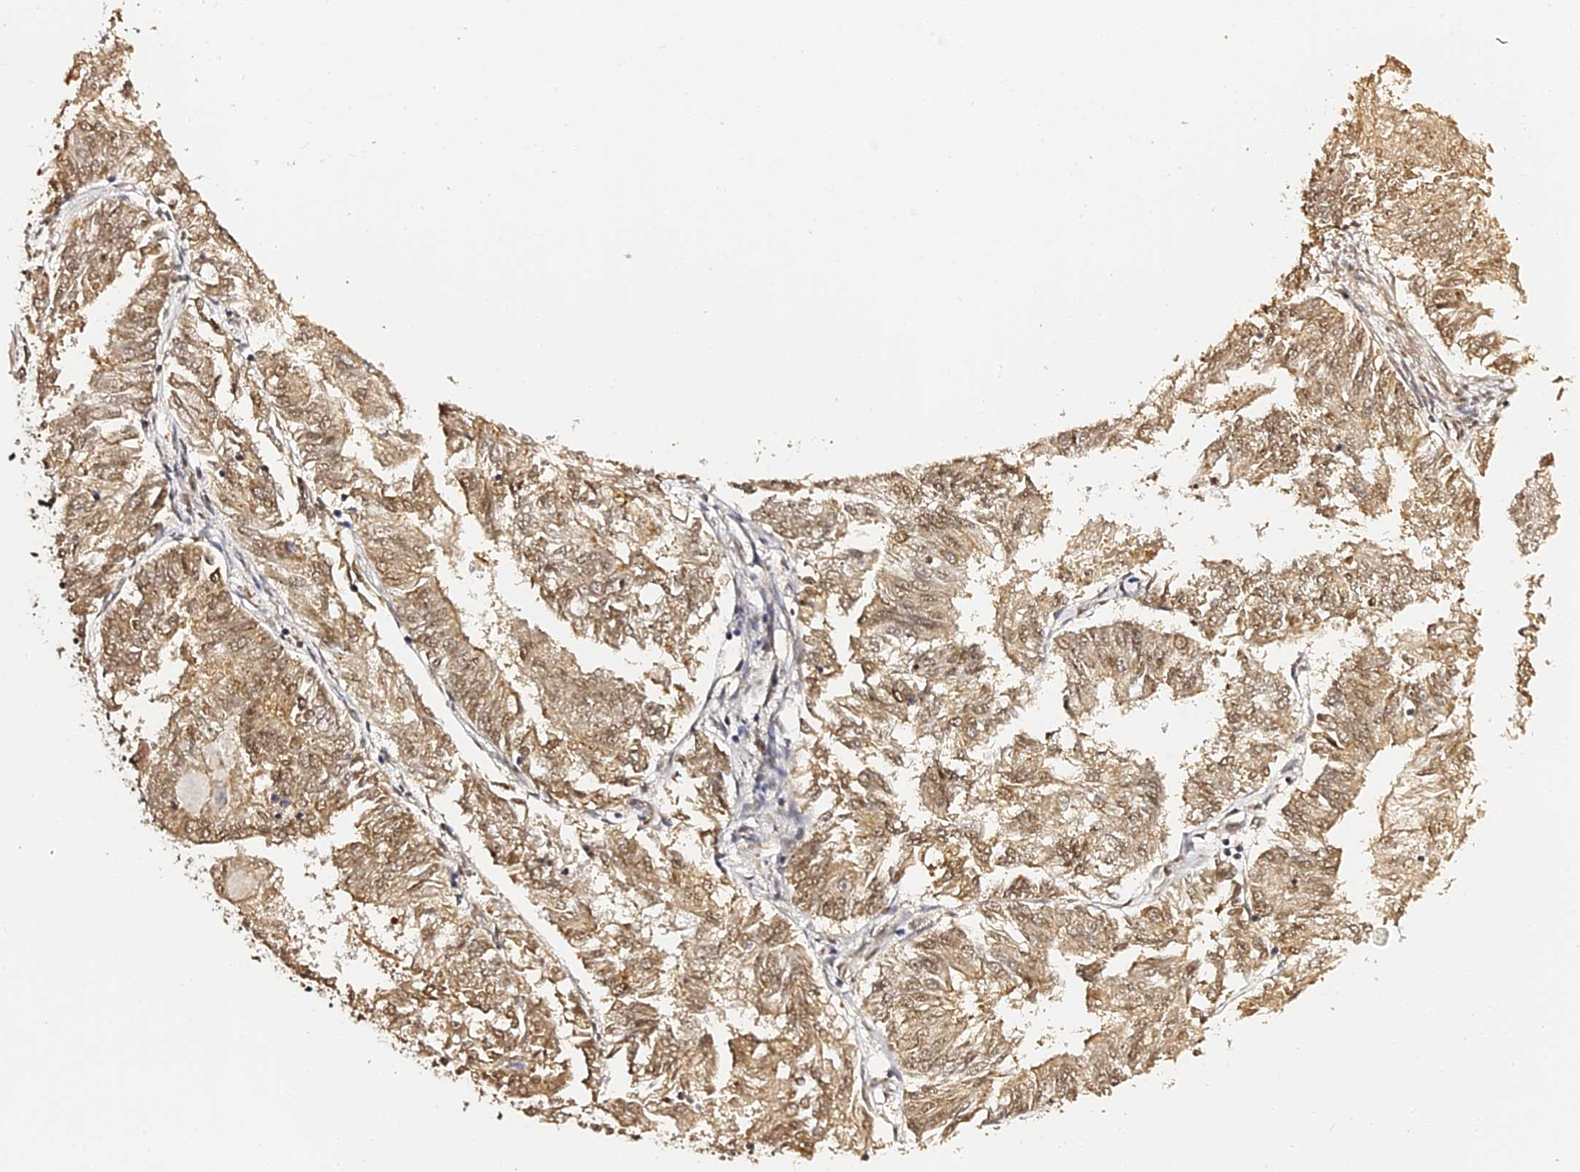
{"staining": {"intensity": "moderate", "quantity": ">75%", "location": "cytoplasmic/membranous,nuclear"}, "tissue": "endometrial cancer", "cell_type": "Tumor cells", "image_type": "cancer", "snomed": [{"axis": "morphology", "description": "Adenocarcinoma, NOS"}, {"axis": "topography", "description": "Endometrium"}], "caption": "The photomicrograph displays staining of endometrial cancer (adenocarcinoma), revealing moderate cytoplasmic/membranous and nuclear protein expression (brown color) within tumor cells.", "gene": "MCRS1", "patient": {"sex": "female", "age": 58}}